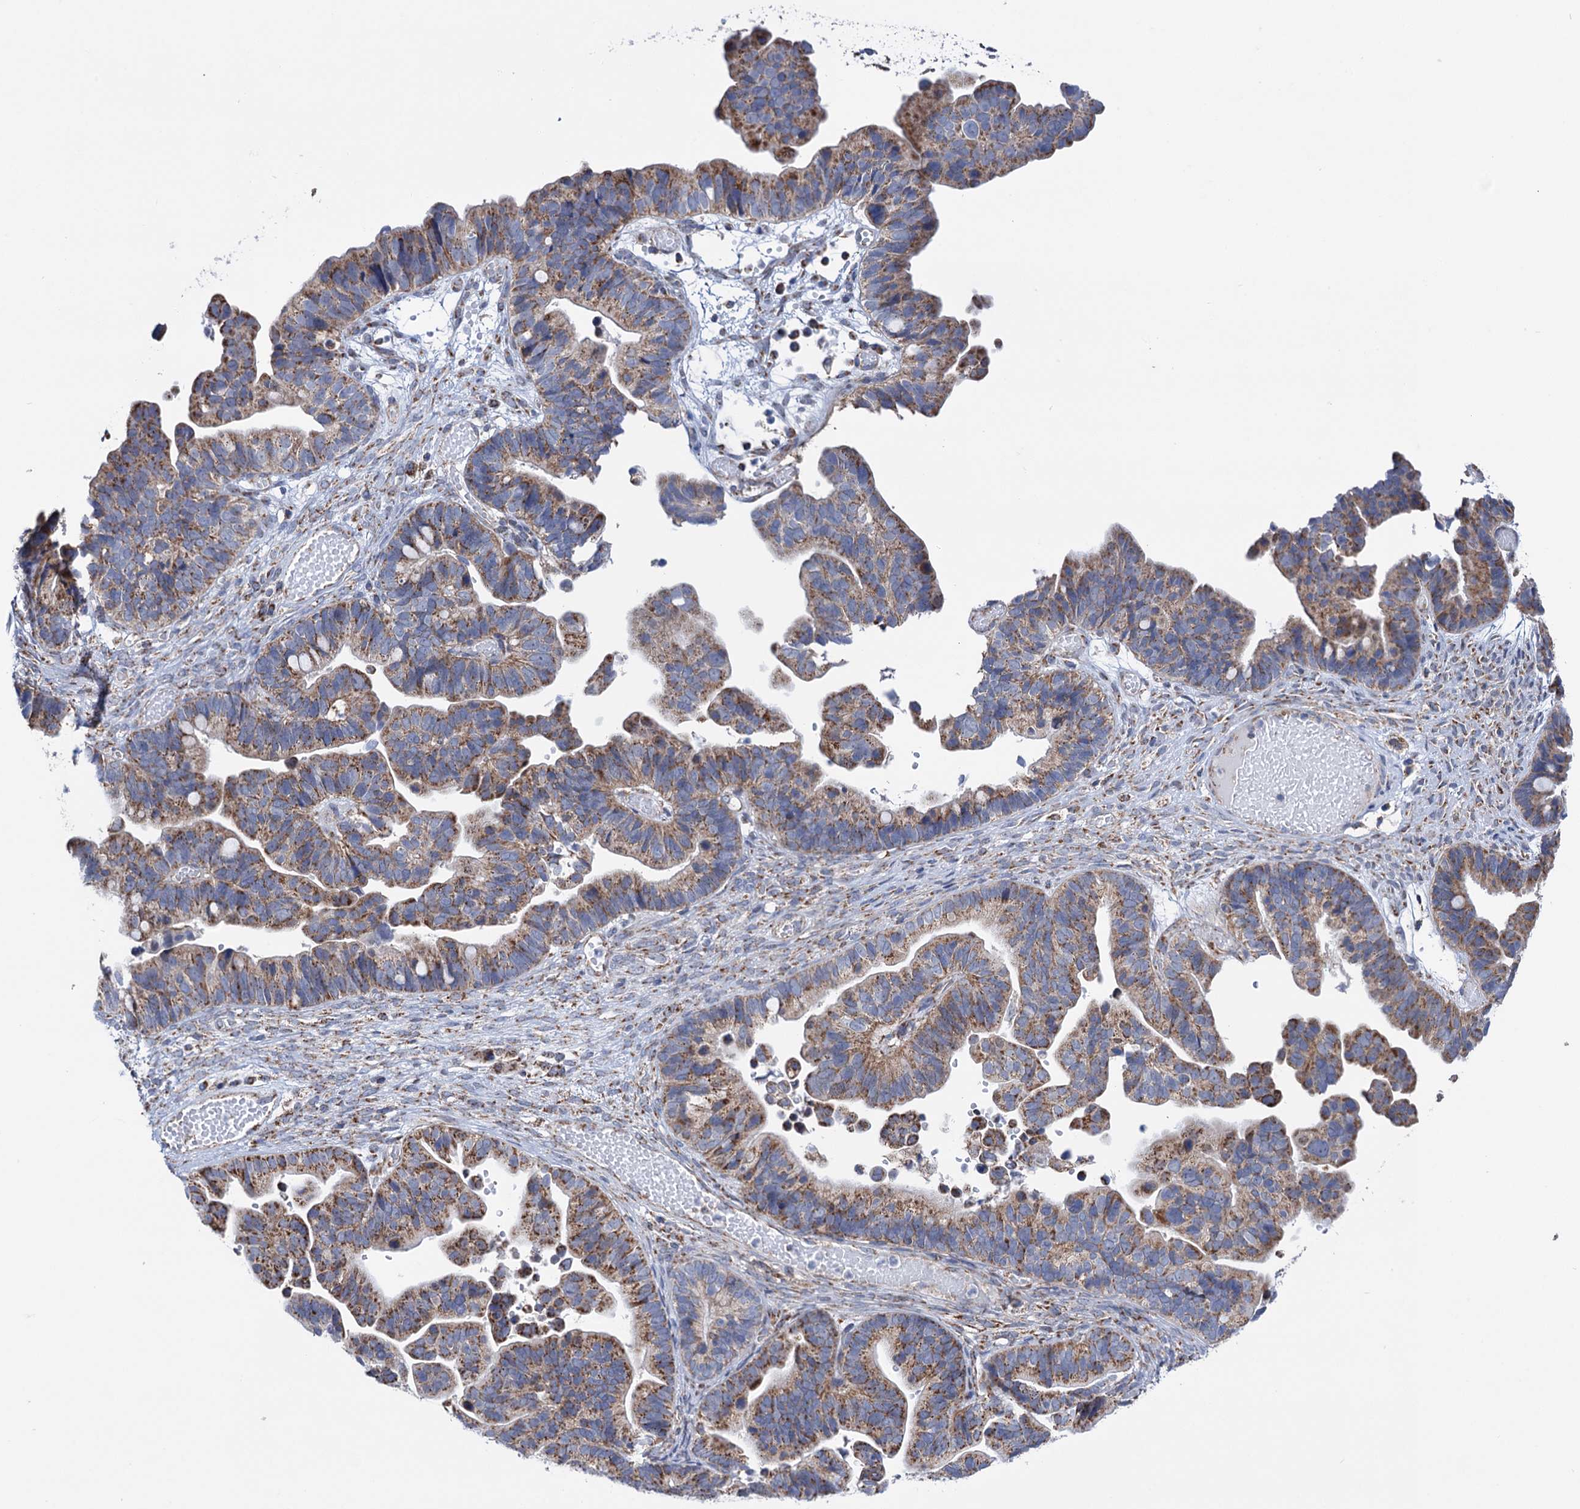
{"staining": {"intensity": "moderate", "quantity": ">75%", "location": "cytoplasmic/membranous"}, "tissue": "ovarian cancer", "cell_type": "Tumor cells", "image_type": "cancer", "snomed": [{"axis": "morphology", "description": "Cystadenocarcinoma, serous, NOS"}, {"axis": "topography", "description": "Ovary"}], "caption": "Approximately >75% of tumor cells in ovarian cancer demonstrate moderate cytoplasmic/membranous protein positivity as visualized by brown immunohistochemical staining.", "gene": "SUCLA2", "patient": {"sex": "female", "age": 56}}